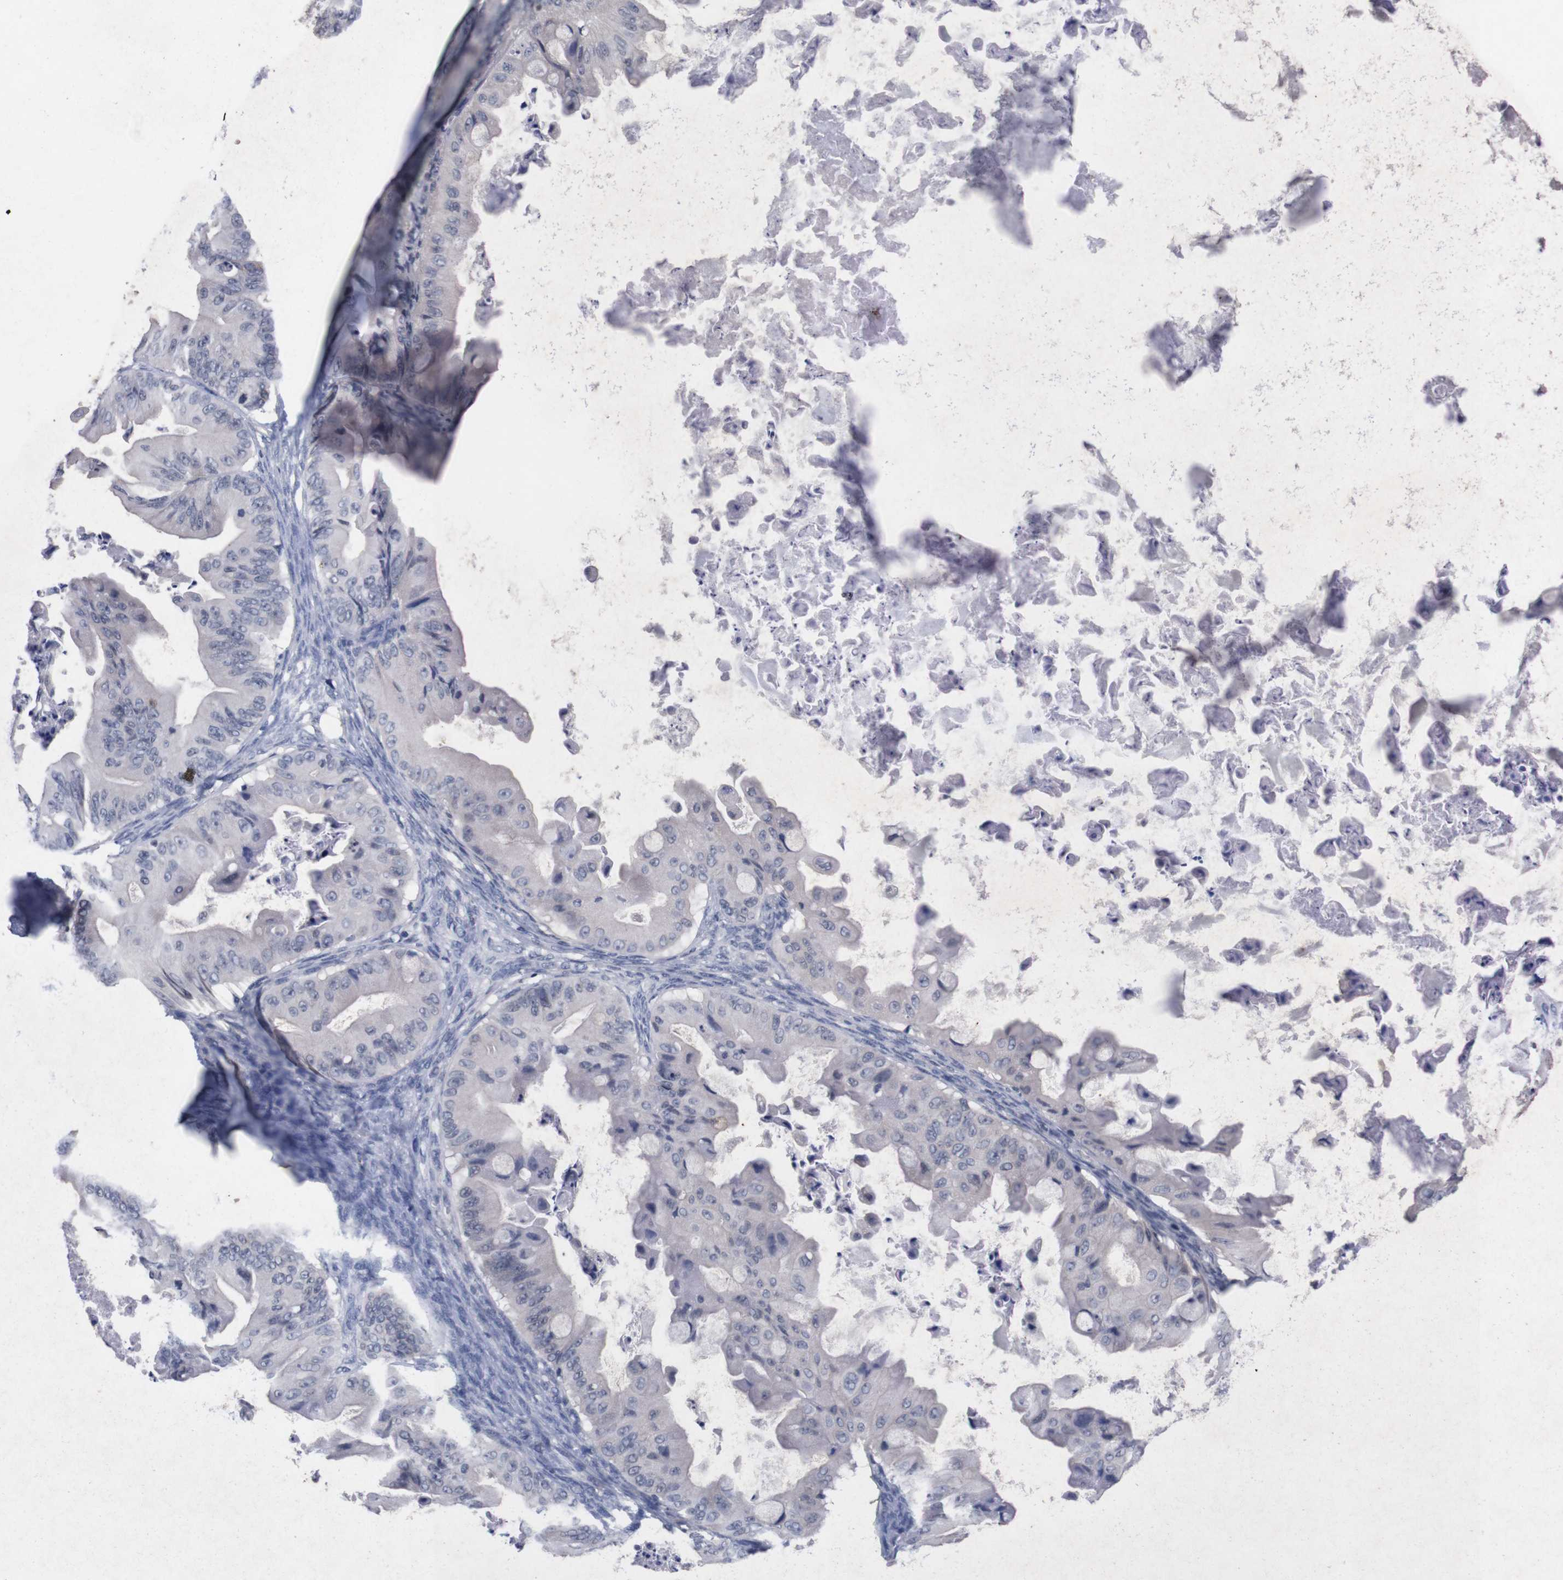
{"staining": {"intensity": "negative", "quantity": "none", "location": "none"}, "tissue": "ovarian cancer", "cell_type": "Tumor cells", "image_type": "cancer", "snomed": [{"axis": "morphology", "description": "Cystadenocarcinoma, mucinous, NOS"}, {"axis": "topography", "description": "Ovary"}], "caption": "This is a micrograph of immunohistochemistry (IHC) staining of ovarian cancer (mucinous cystadenocarcinoma), which shows no expression in tumor cells.", "gene": "TNFRSF21", "patient": {"sex": "female", "age": 37}}